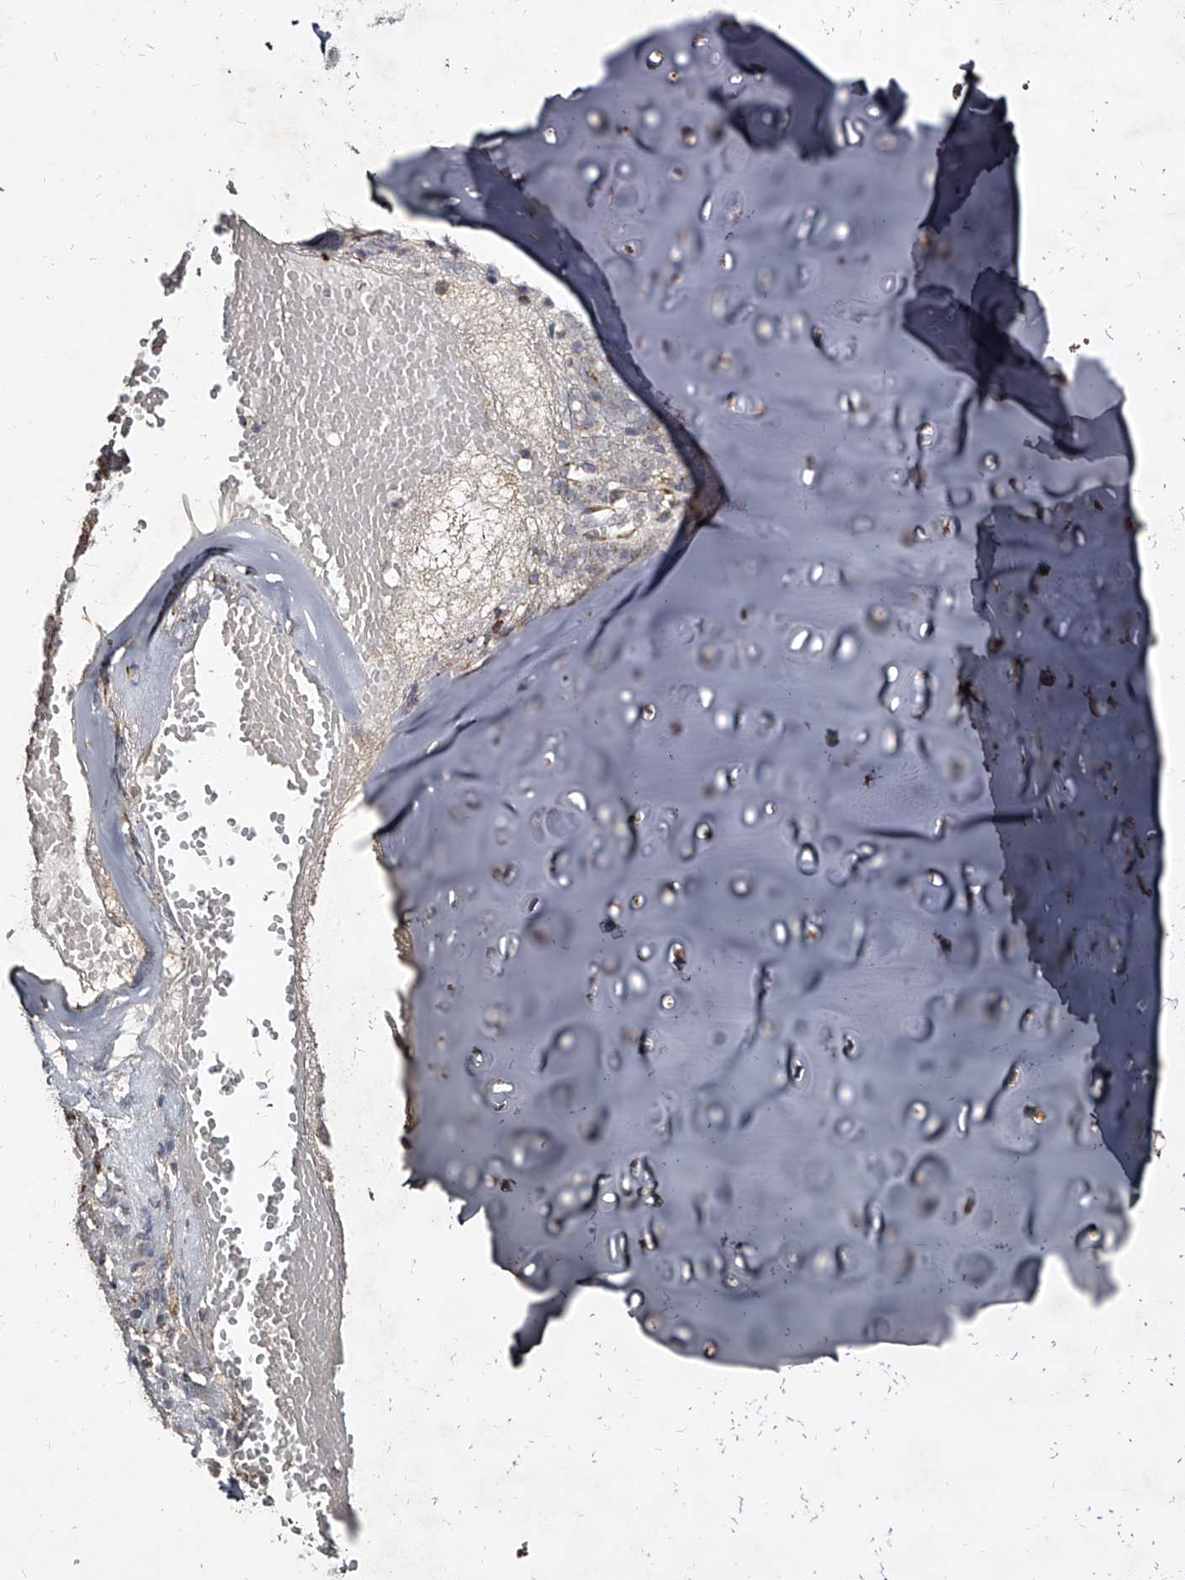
{"staining": {"intensity": "negative", "quantity": "none", "location": "none"}, "tissue": "adipose tissue", "cell_type": "Adipocytes", "image_type": "normal", "snomed": [{"axis": "morphology", "description": "Normal tissue, NOS"}, {"axis": "morphology", "description": "Basal cell carcinoma"}, {"axis": "topography", "description": "Cartilage tissue"}, {"axis": "topography", "description": "Nasopharynx"}, {"axis": "topography", "description": "Oral tissue"}], "caption": "The immunohistochemistry image has no significant expression in adipocytes of adipose tissue. Brightfield microscopy of IHC stained with DAB (3,3'-diaminobenzidine) (brown) and hematoxylin (blue), captured at high magnification.", "gene": "GPR183", "patient": {"sex": "female", "age": 77}}